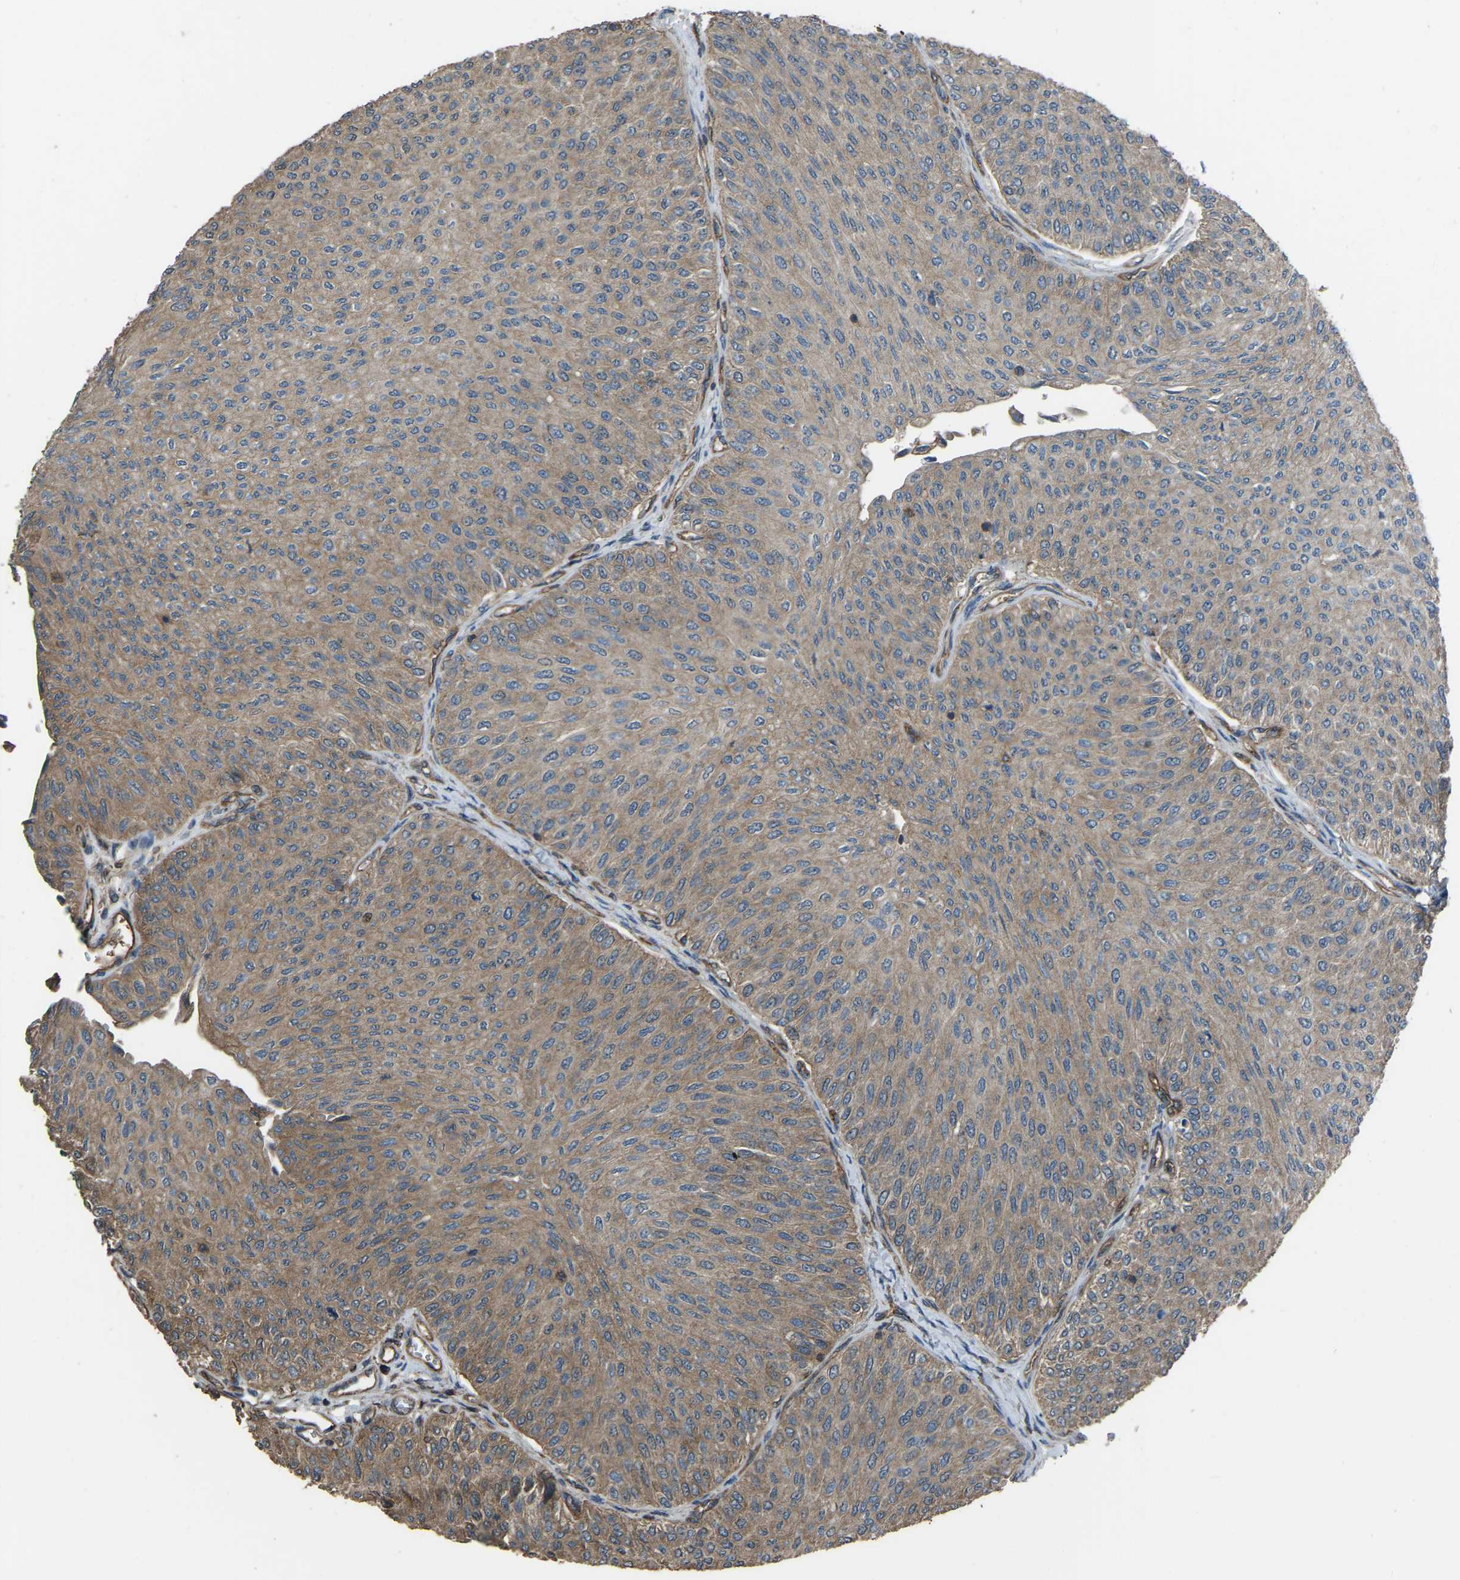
{"staining": {"intensity": "weak", "quantity": ">75%", "location": "cytoplasmic/membranous"}, "tissue": "urothelial cancer", "cell_type": "Tumor cells", "image_type": "cancer", "snomed": [{"axis": "morphology", "description": "Urothelial carcinoma, Low grade"}, {"axis": "topography", "description": "Urinary bladder"}], "caption": "Protein expression analysis of low-grade urothelial carcinoma shows weak cytoplasmic/membranous staining in about >75% of tumor cells.", "gene": "SLC4A2", "patient": {"sex": "male", "age": 78}}